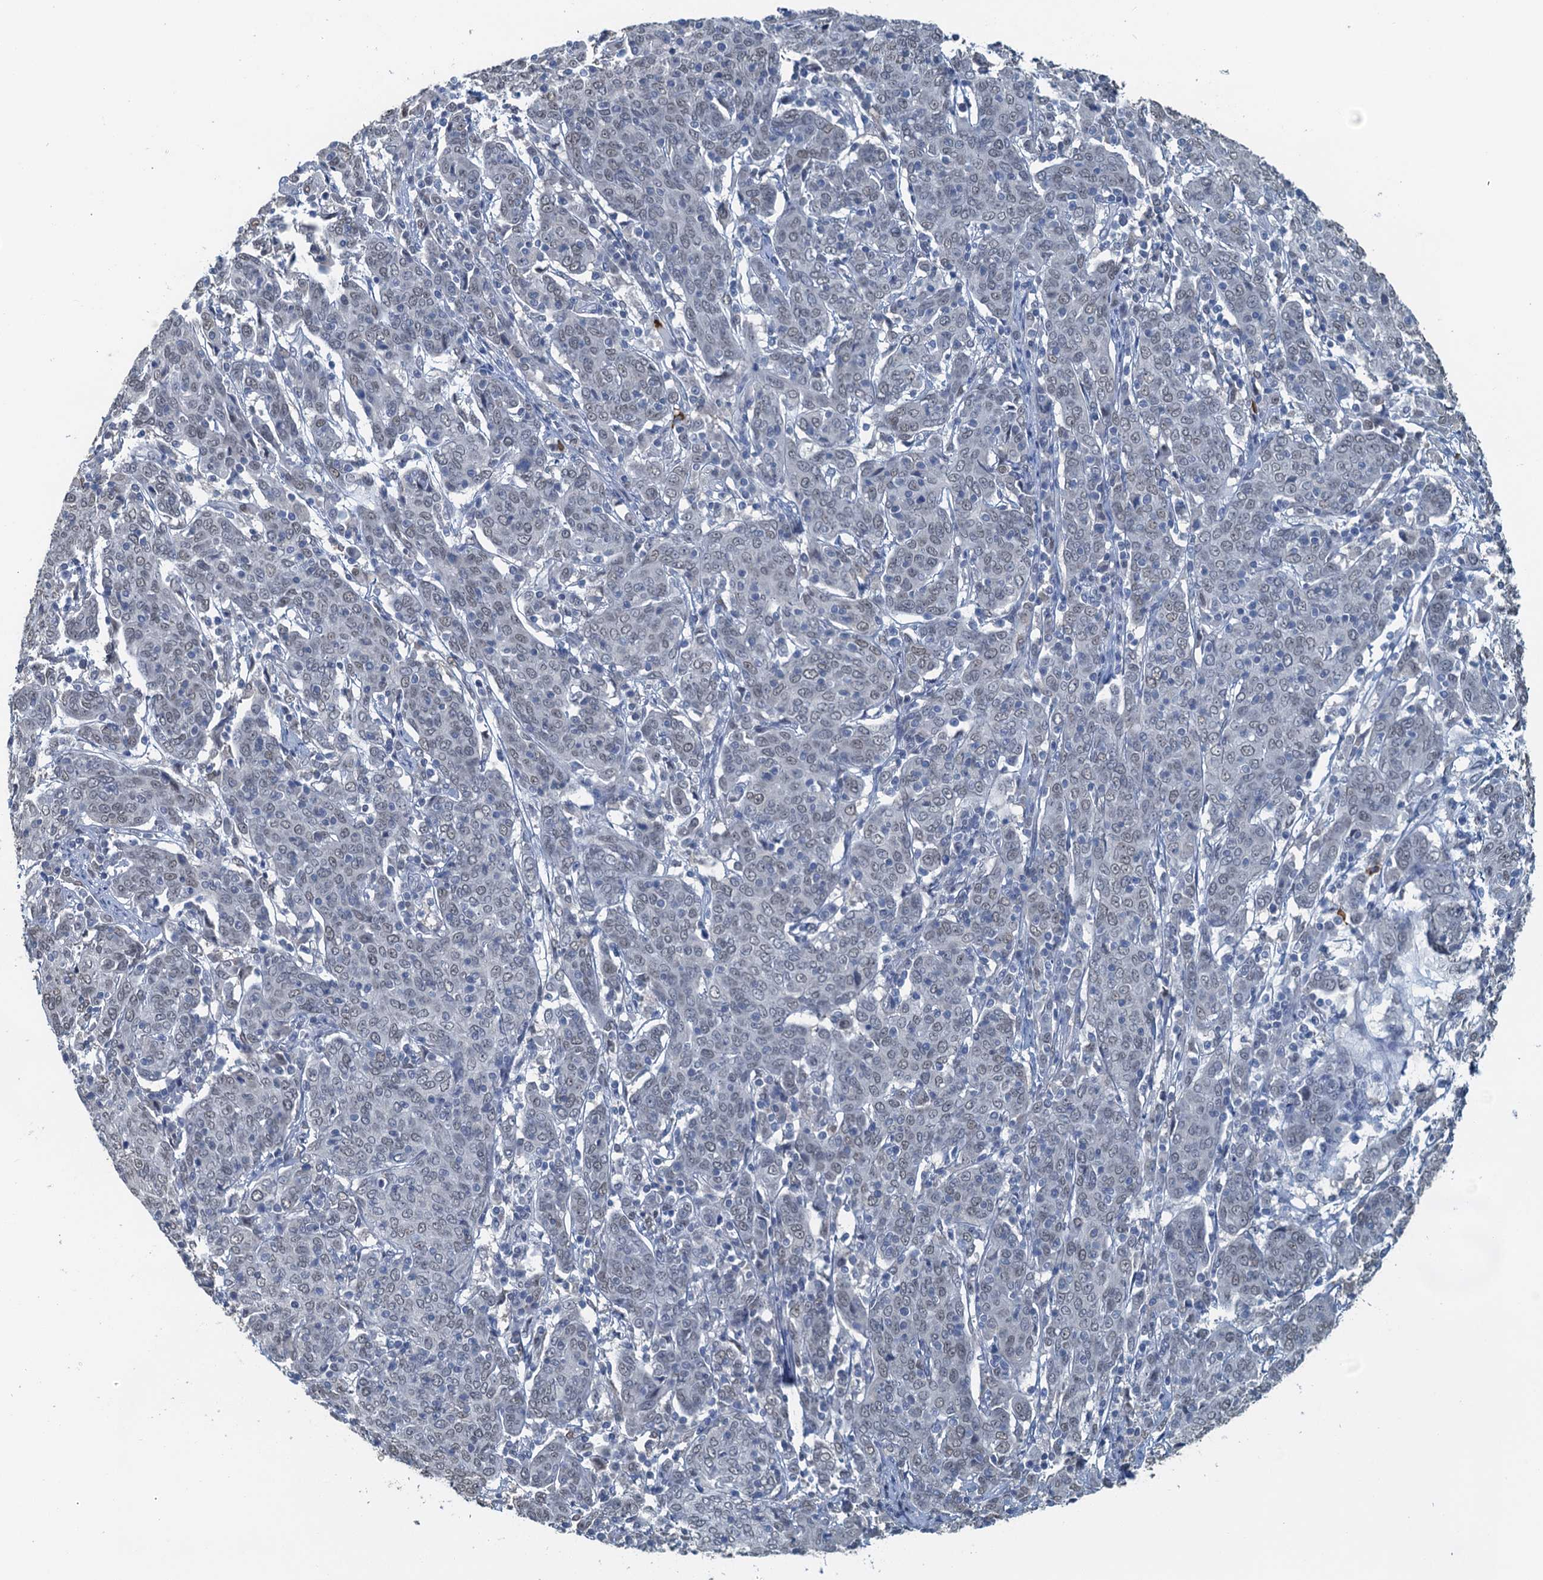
{"staining": {"intensity": "negative", "quantity": "none", "location": "none"}, "tissue": "cervical cancer", "cell_type": "Tumor cells", "image_type": "cancer", "snomed": [{"axis": "morphology", "description": "Squamous cell carcinoma, NOS"}, {"axis": "topography", "description": "Cervix"}], "caption": "High power microscopy micrograph of an immunohistochemistry micrograph of cervical cancer, revealing no significant staining in tumor cells. (Brightfield microscopy of DAB (3,3'-diaminobenzidine) immunohistochemistry at high magnification).", "gene": "AHCY", "patient": {"sex": "female", "age": 67}}